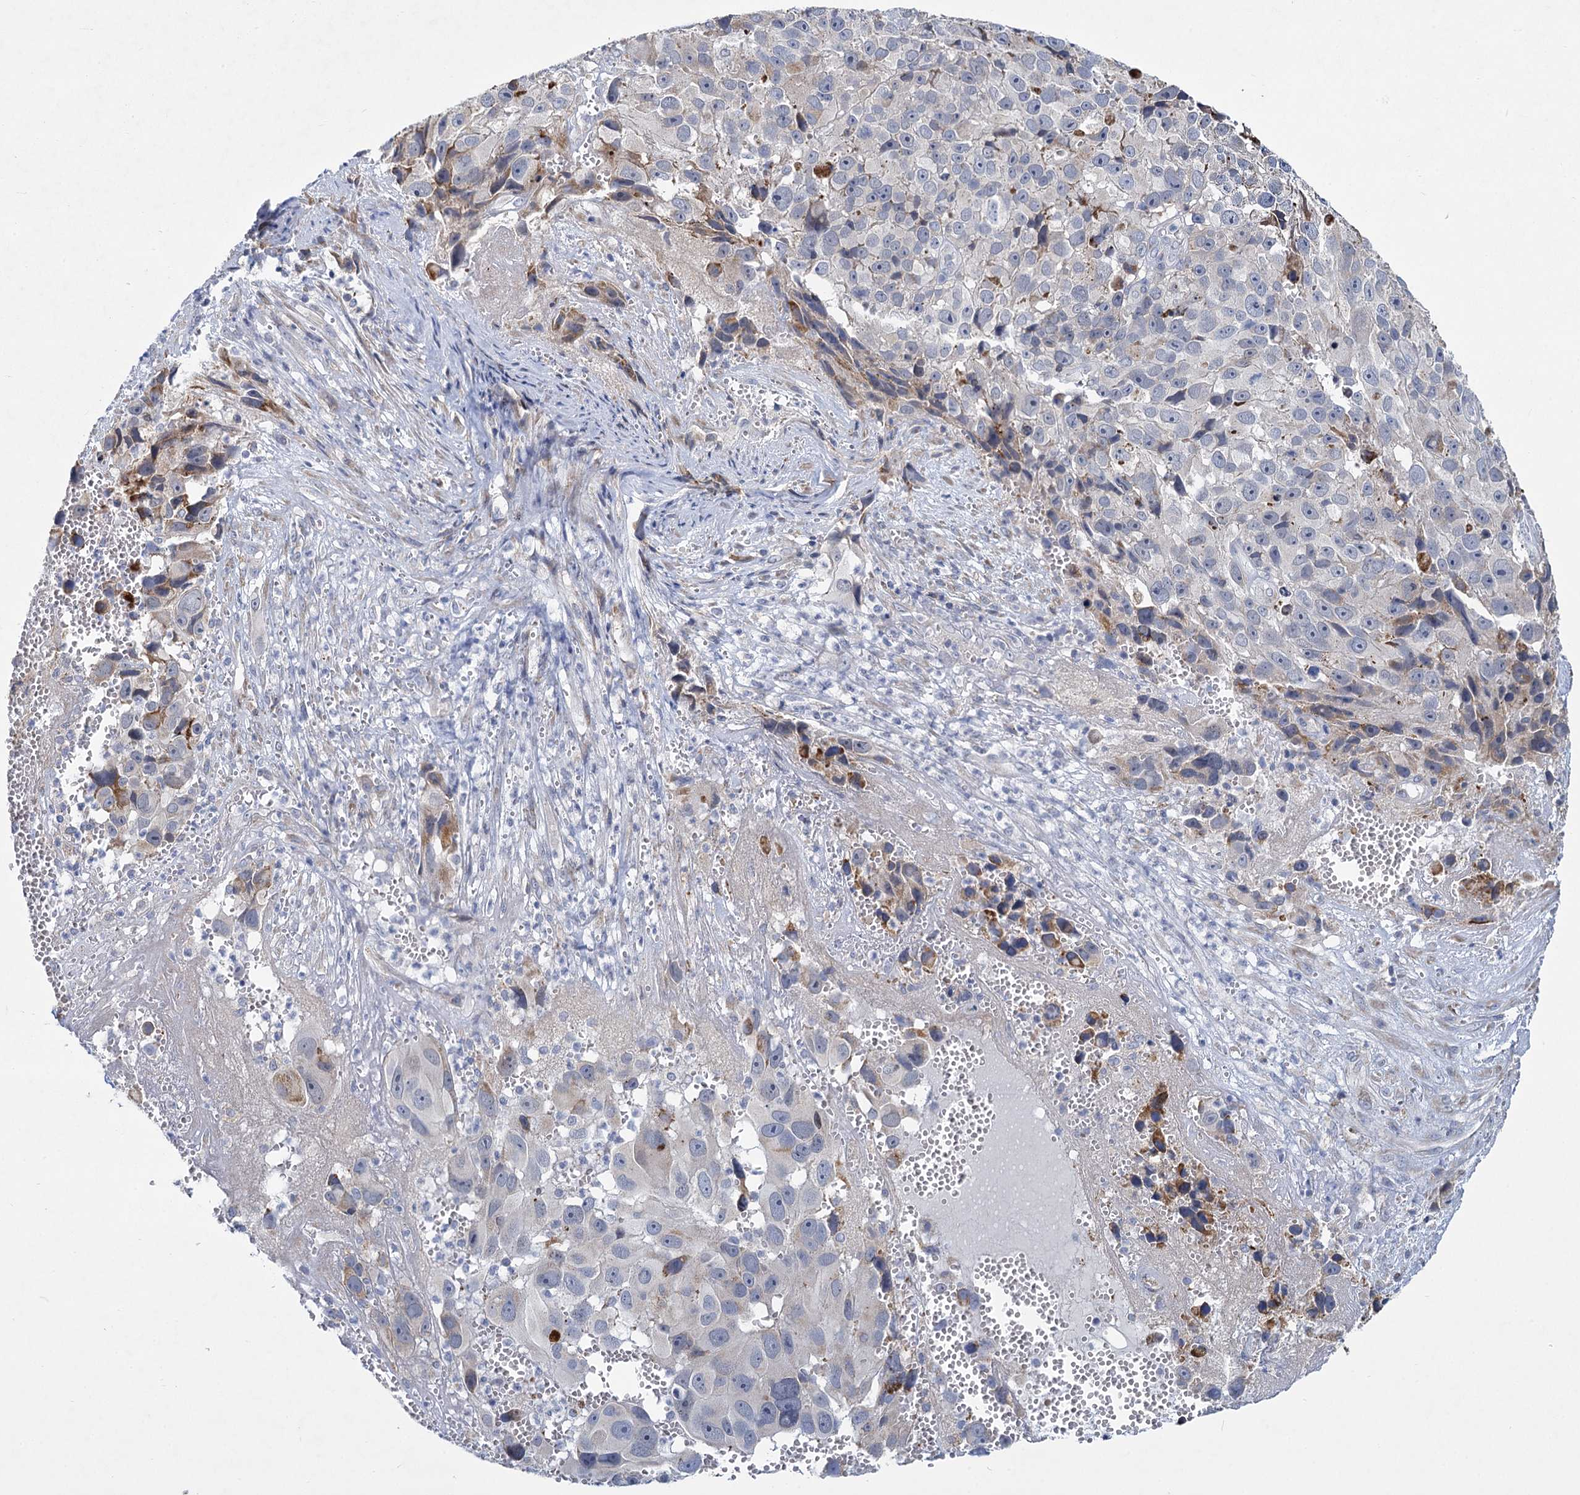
{"staining": {"intensity": "negative", "quantity": "none", "location": "none"}, "tissue": "melanoma", "cell_type": "Tumor cells", "image_type": "cancer", "snomed": [{"axis": "morphology", "description": "Malignant melanoma, NOS"}, {"axis": "topography", "description": "Skin"}], "caption": "The image demonstrates no staining of tumor cells in melanoma.", "gene": "PRSS35", "patient": {"sex": "male", "age": 84}}